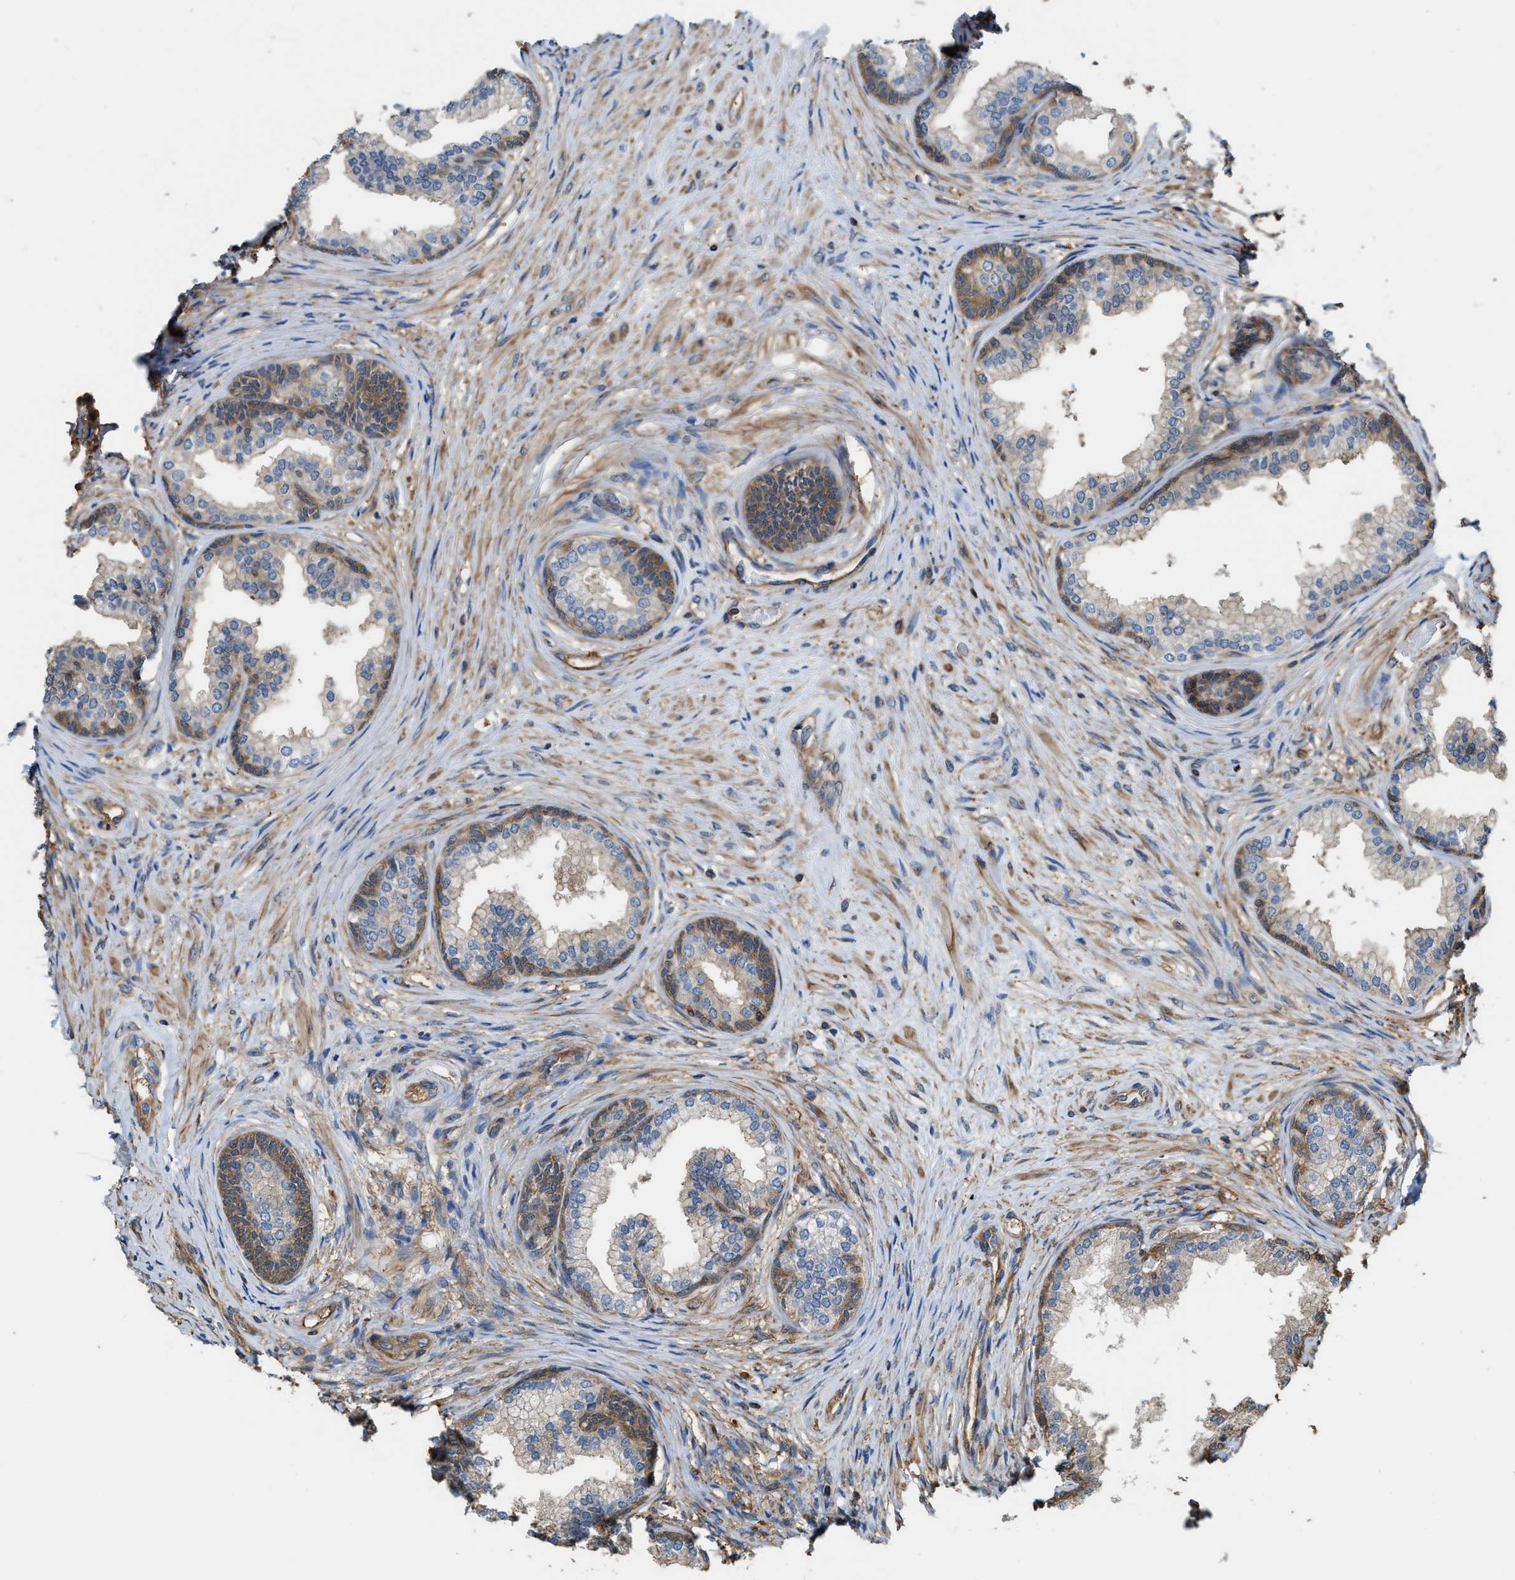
{"staining": {"intensity": "moderate", "quantity": "<25%", "location": "cytoplasmic/membranous"}, "tissue": "prostate", "cell_type": "Glandular cells", "image_type": "normal", "snomed": [{"axis": "morphology", "description": "Normal tissue, NOS"}, {"axis": "topography", "description": "Prostate"}], "caption": "Moderate cytoplasmic/membranous staining for a protein is seen in about <25% of glandular cells of benign prostate using IHC.", "gene": "ATIC", "patient": {"sex": "male", "age": 76}}